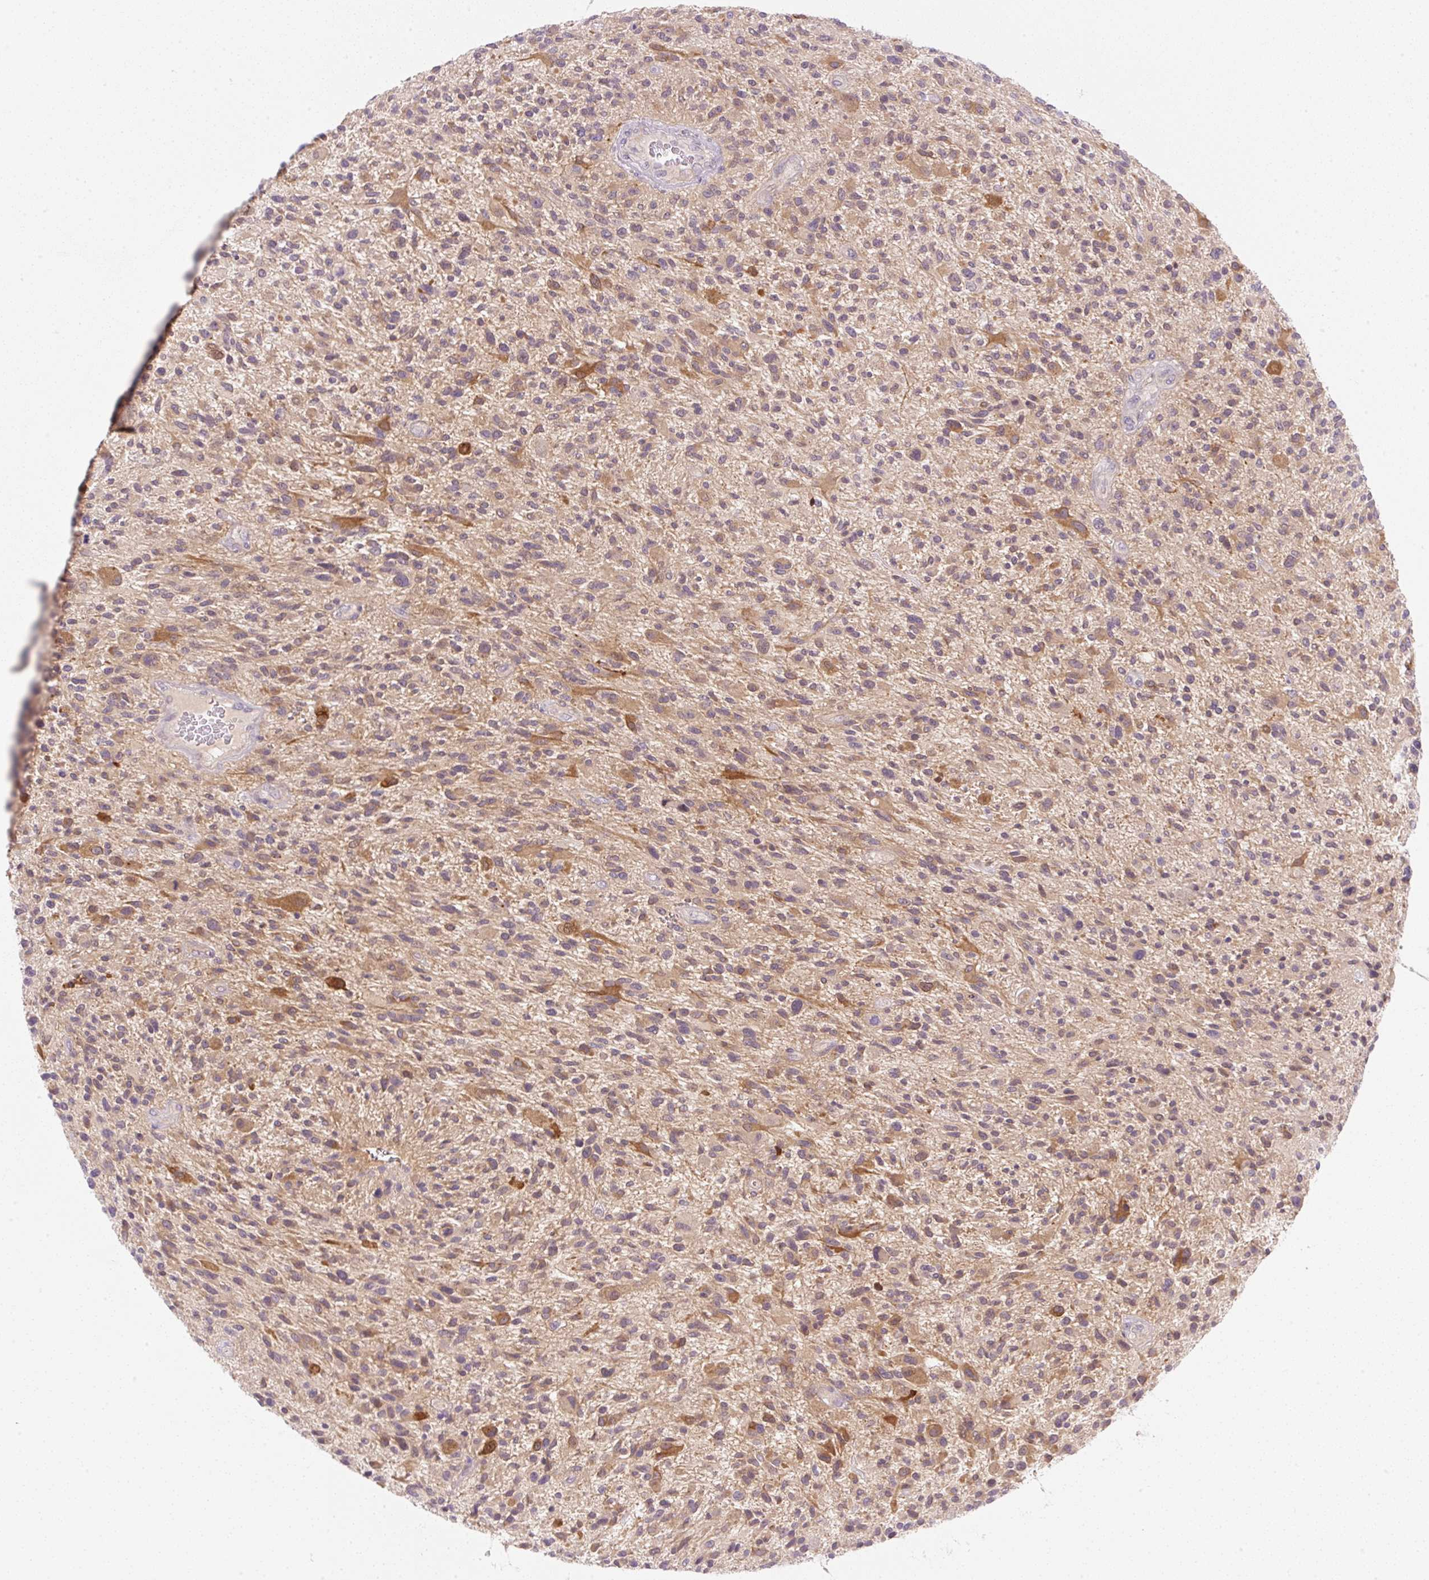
{"staining": {"intensity": "moderate", "quantity": "25%-75%", "location": "cytoplasmic/membranous"}, "tissue": "glioma", "cell_type": "Tumor cells", "image_type": "cancer", "snomed": [{"axis": "morphology", "description": "Glioma, malignant, High grade"}, {"axis": "topography", "description": "Brain"}], "caption": "Moderate cytoplasmic/membranous protein expression is appreciated in approximately 25%-75% of tumor cells in glioma.", "gene": "OMA1", "patient": {"sex": "male", "age": 47}}